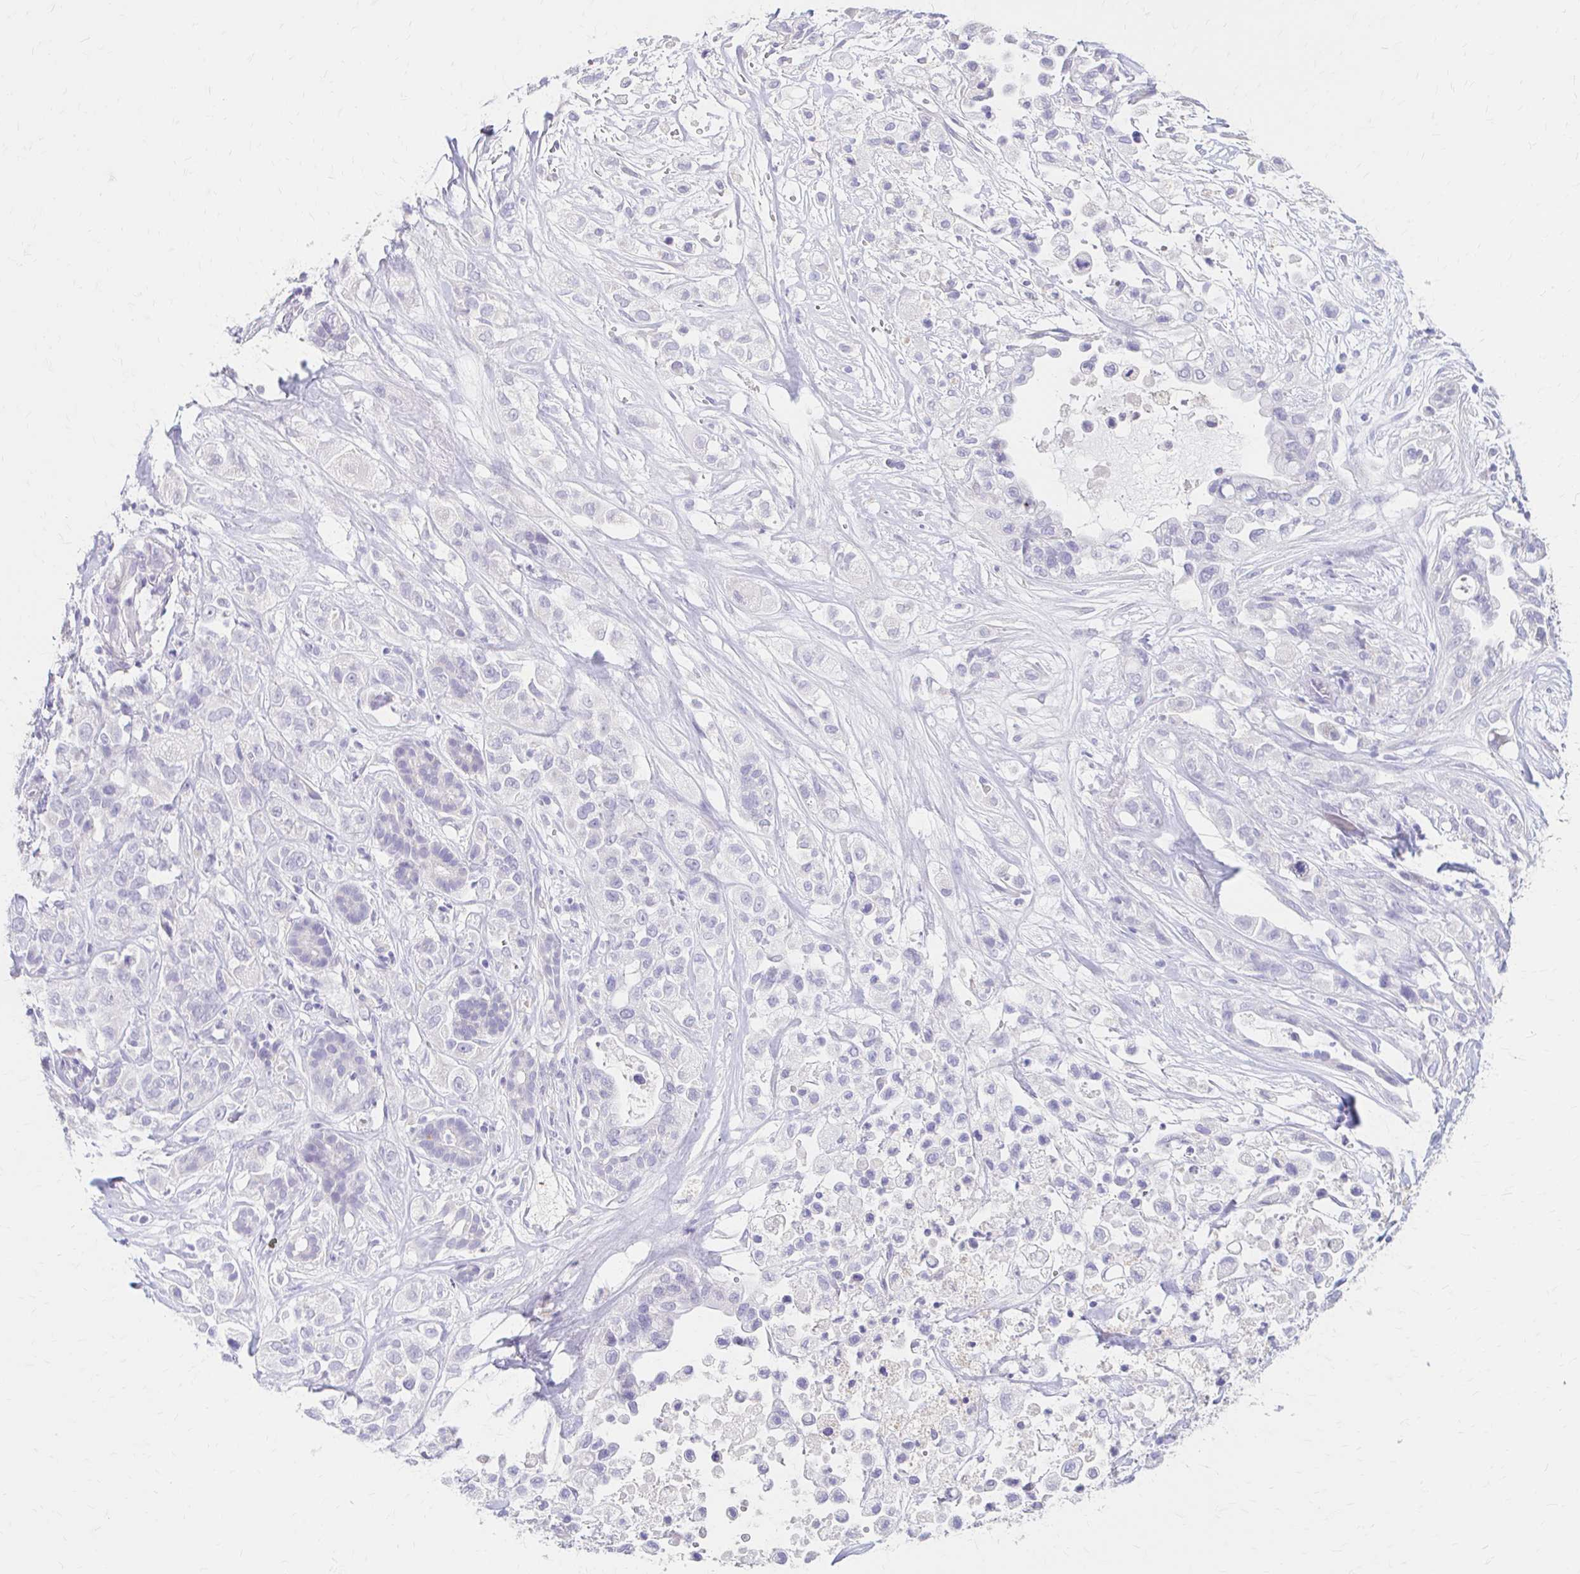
{"staining": {"intensity": "negative", "quantity": "none", "location": "none"}, "tissue": "pancreatic cancer", "cell_type": "Tumor cells", "image_type": "cancer", "snomed": [{"axis": "morphology", "description": "Adenocarcinoma, NOS"}, {"axis": "topography", "description": "Pancreas"}], "caption": "Pancreatic adenocarcinoma was stained to show a protein in brown. There is no significant expression in tumor cells.", "gene": "AZGP1", "patient": {"sex": "male", "age": 44}}